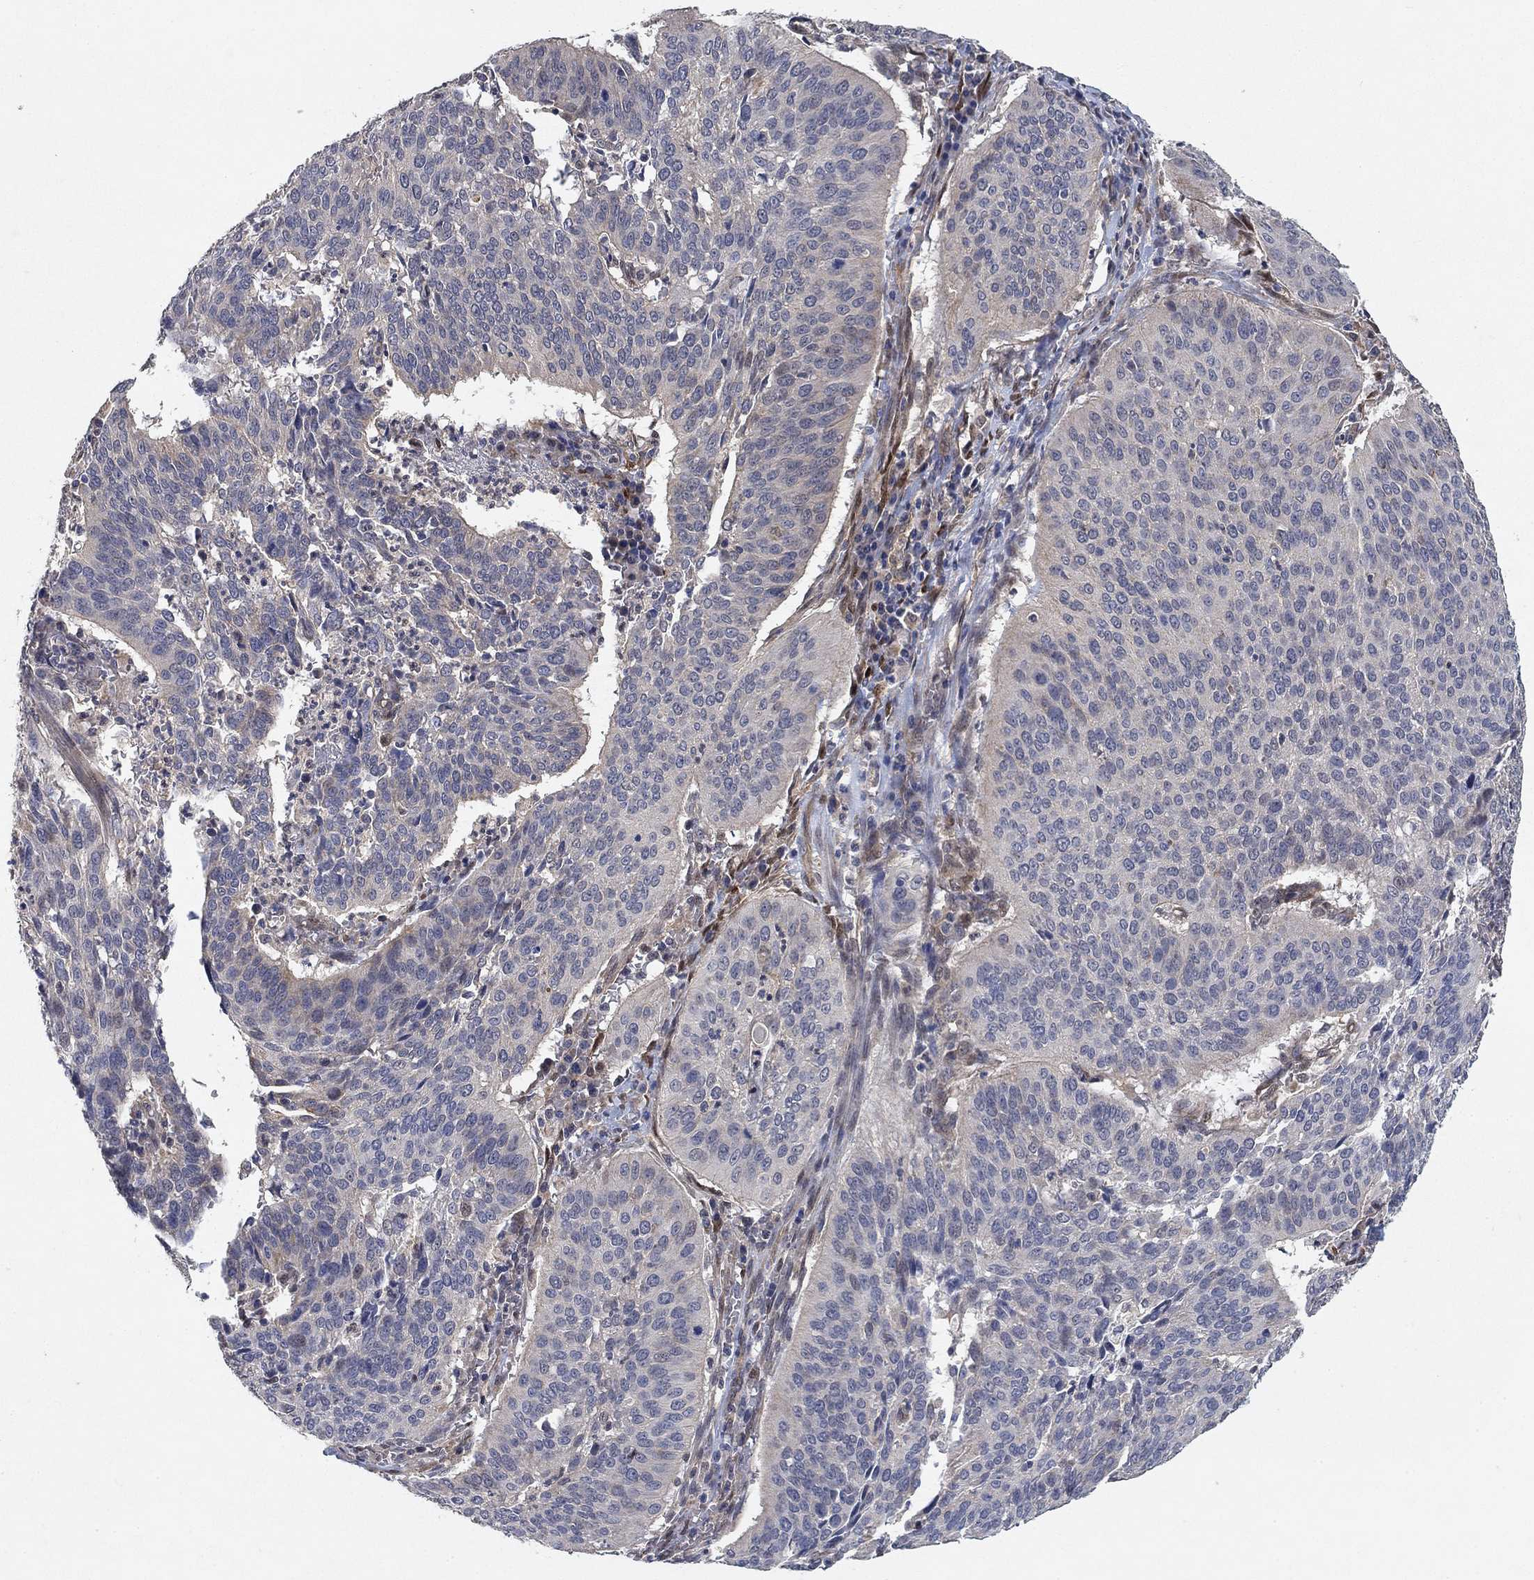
{"staining": {"intensity": "negative", "quantity": "none", "location": "none"}, "tissue": "cervical cancer", "cell_type": "Tumor cells", "image_type": "cancer", "snomed": [{"axis": "morphology", "description": "Normal tissue, NOS"}, {"axis": "morphology", "description": "Squamous cell carcinoma, NOS"}, {"axis": "topography", "description": "Cervix"}], "caption": "Tumor cells are negative for protein expression in human squamous cell carcinoma (cervical). The staining is performed using DAB brown chromogen with nuclei counter-stained in using hematoxylin.", "gene": "MCUR1", "patient": {"sex": "female", "age": 39}}